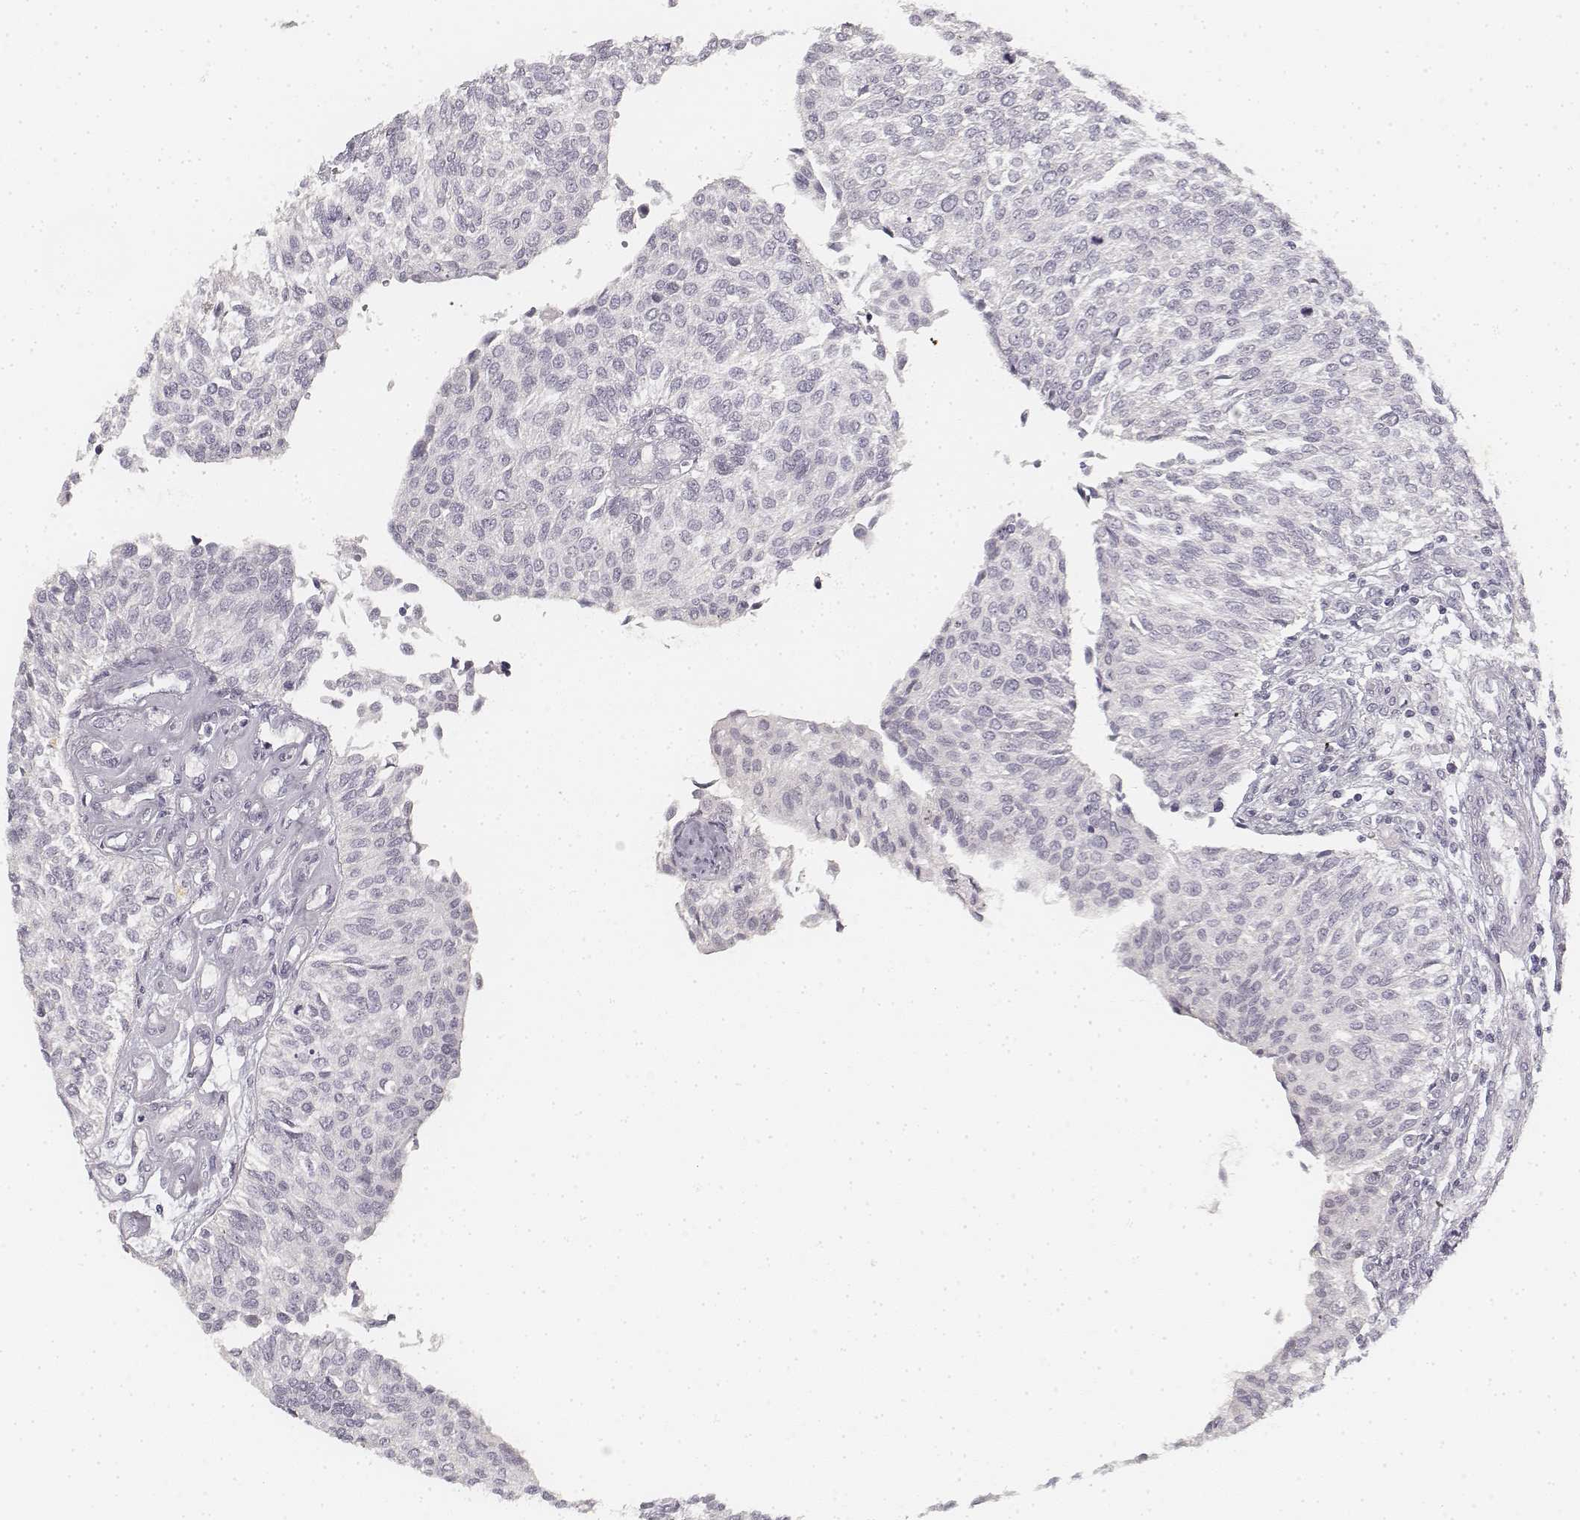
{"staining": {"intensity": "negative", "quantity": "none", "location": "none"}, "tissue": "urothelial cancer", "cell_type": "Tumor cells", "image_type": "cancer", "snomed": [{"axis": "morphology", "description": "Urothelial carcinoma, NOS"}, {"axis": "topography", "description": "Urinary bladder"}], "caption": "A high-resolution photomicrograph shows IHC staining of urothelial cancer, which displays no significant expression in tumor cells.", "gene": "DSG4", "patient": {"sex": "male", "age": 55}}